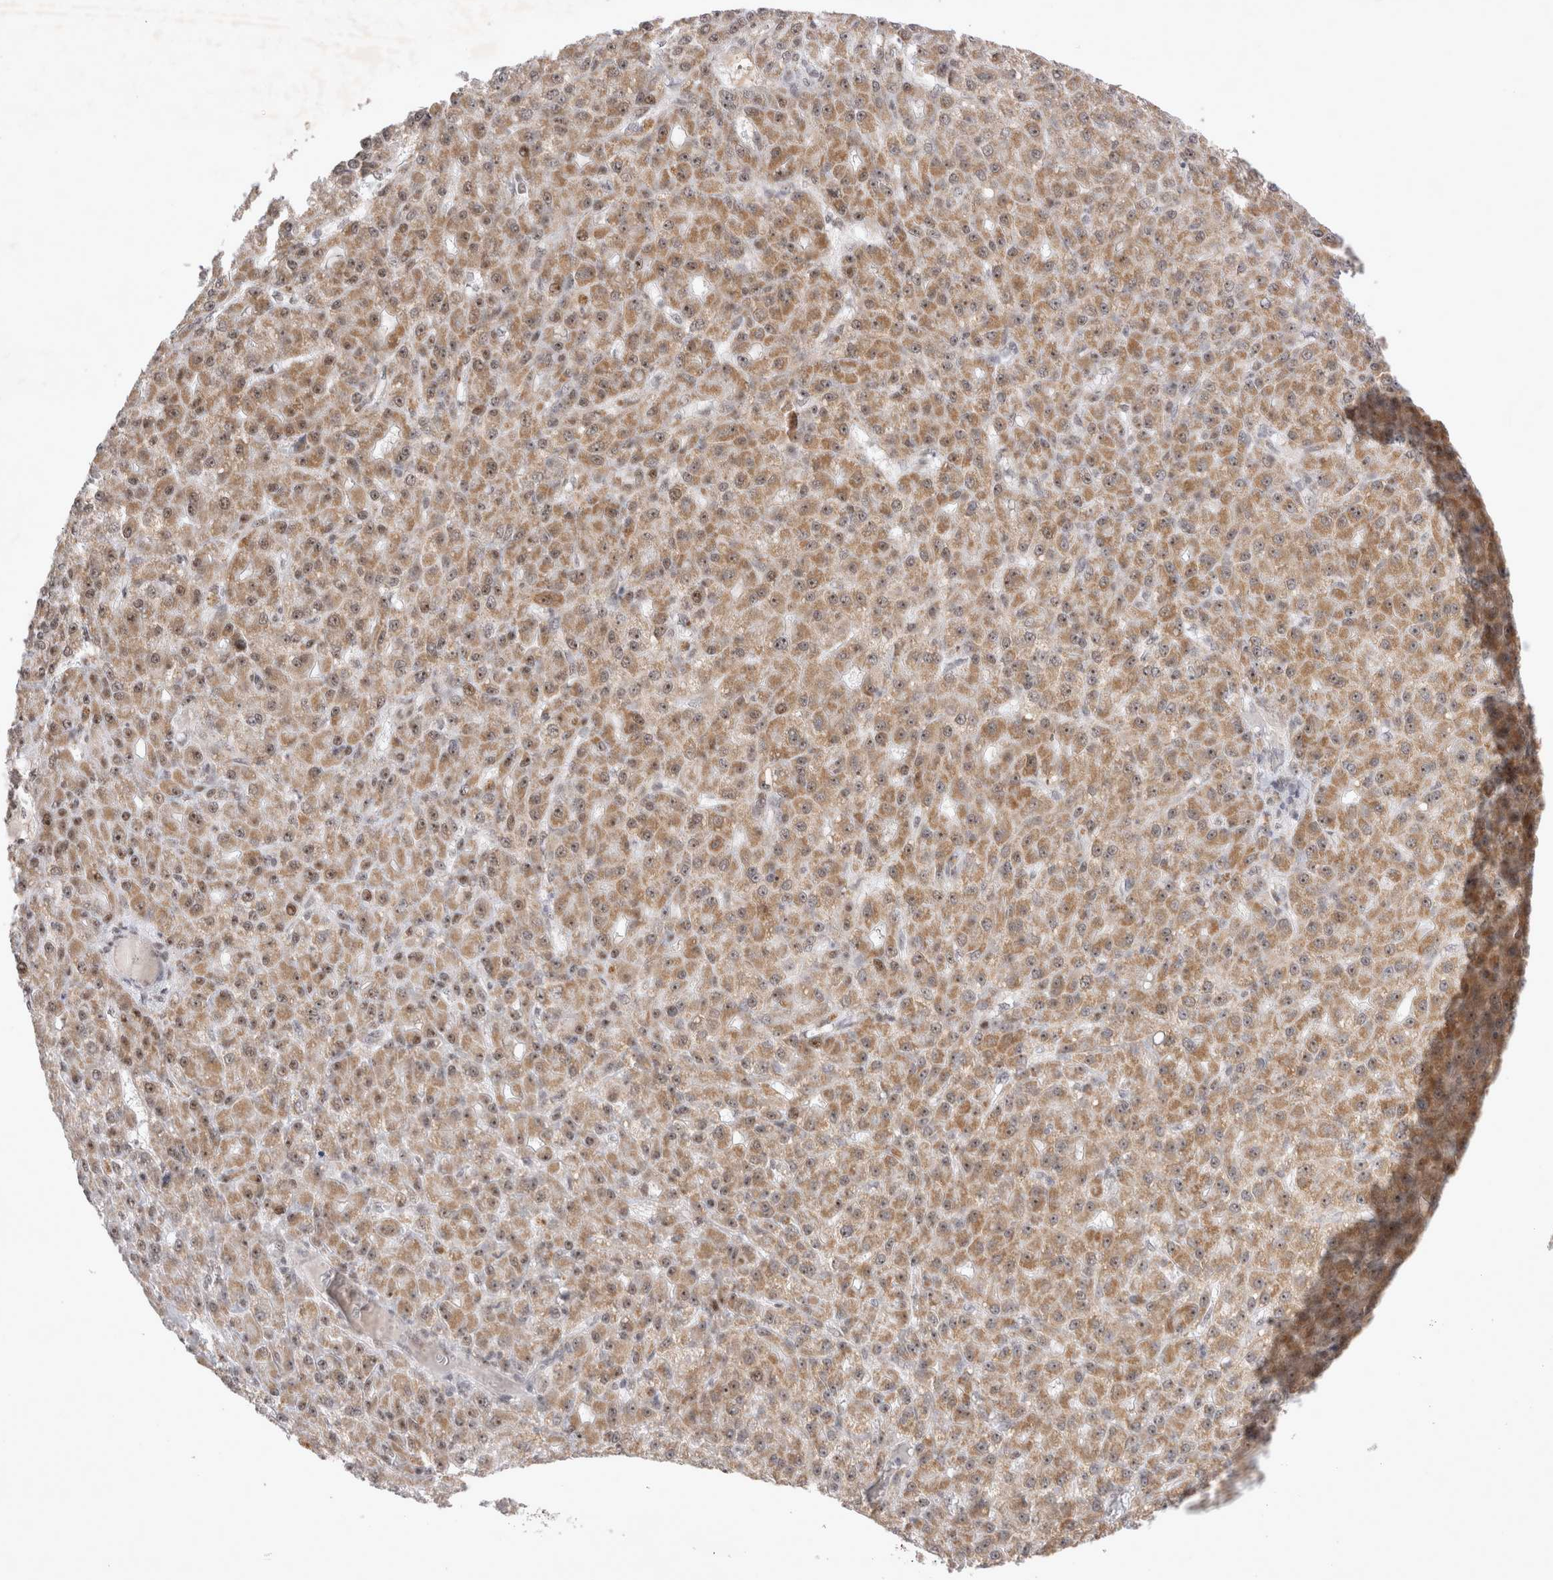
{"staining": {"intensity": "moderate", "quantity": ">75%", "location": "cytoplasmic/membranous,nuclear"}, "tissue": "liver cancer", "cell_type": "Tumor cells", "image_type": "cancer", "snomed": [{"axis": "morphology", "description": "Carcinoma, Hepatocellular, NOS"}, {"axis": "topography", "description": "Liver"}], "caption": "IHC histopathology image of human hepatocellular carcinoma (liver) stained for a protein (brown), which displays medium levels of moderate cytoplasmic/membranous and nuclear expression in about >75% of tumor cells.", "gene": "MRPL37", "patient": {"sex": "male", "age": 67}}